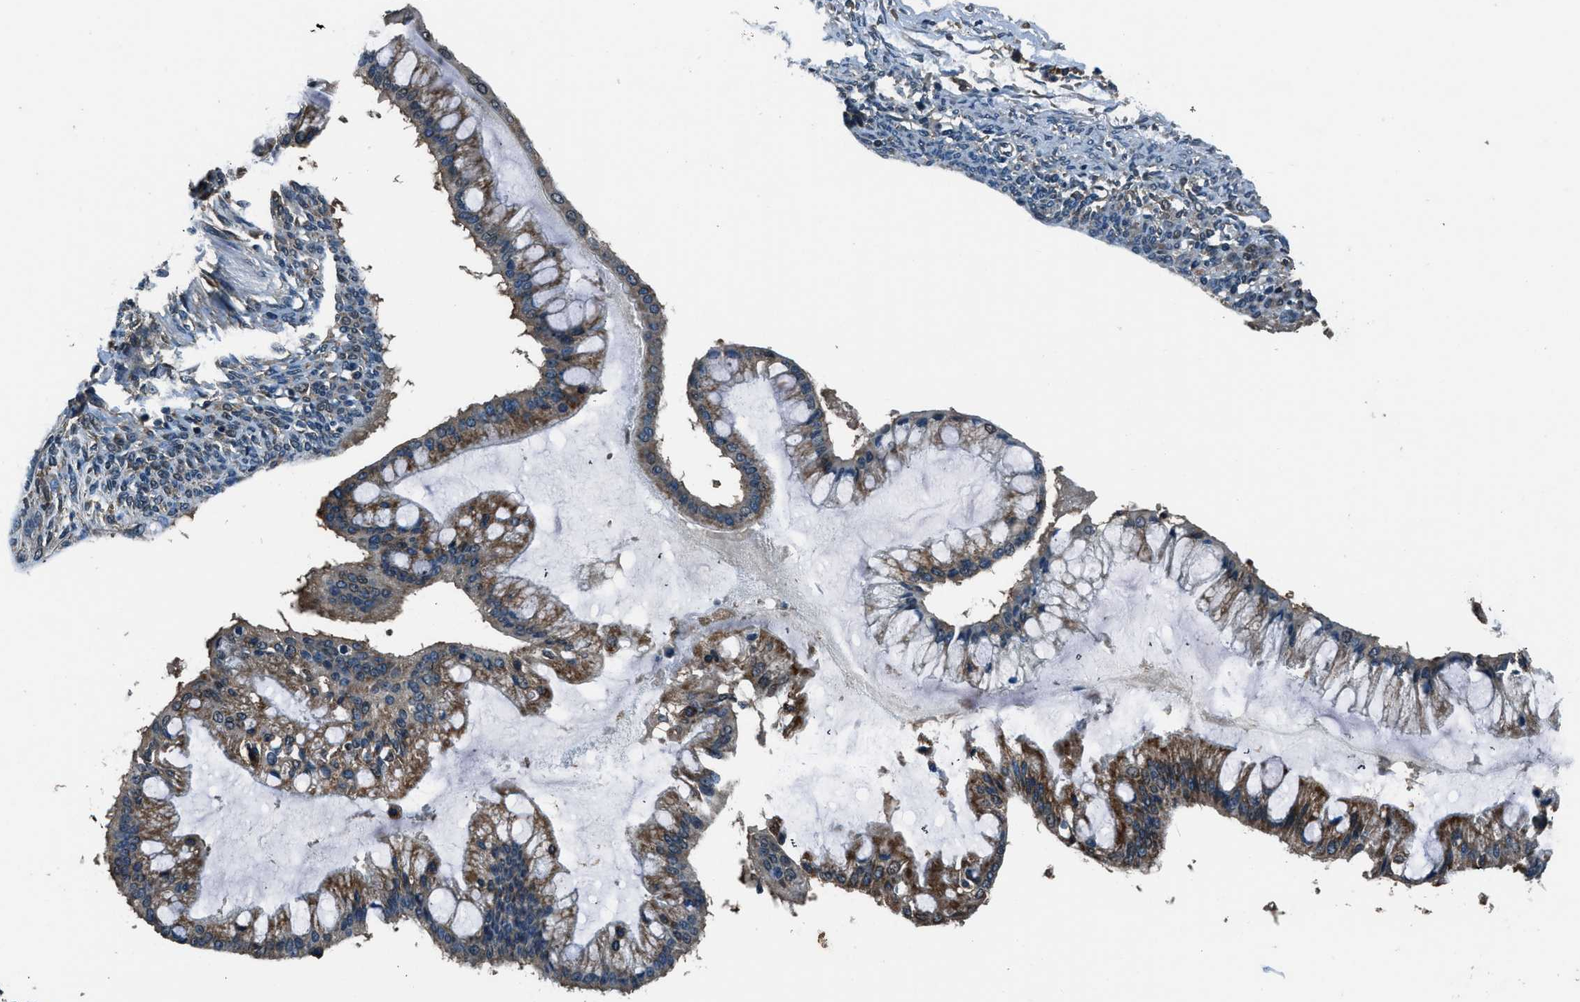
{"staining": {"intensity": "moderate", "quantity": ">75%", "location": "cytoplasmic/membranous"}, "tissue": "ovarian cancer", "cell_type": "Tumor cells", "image_type": "cancer", "snomed": [{"axis": "morphology", "description": "Cystadenocarcinoma, mucinous, NOS"}, {"axis": "topography", "description": "Ovary"}], "caption": "Immunohistochemistry (IHC) histopathology image of neoplastic tissue: human mucinous cystadenocarcinoma (ovarian) stained using IHC demonstrates medium levels of moderate protein expression localized specifically in the cytoplasmic/membranous of tumor cells, appearing as a cytoplasmic/membranous brown color.", "gene": "ARFGAP2", "patient": {"sex": "female", "age": 73}}